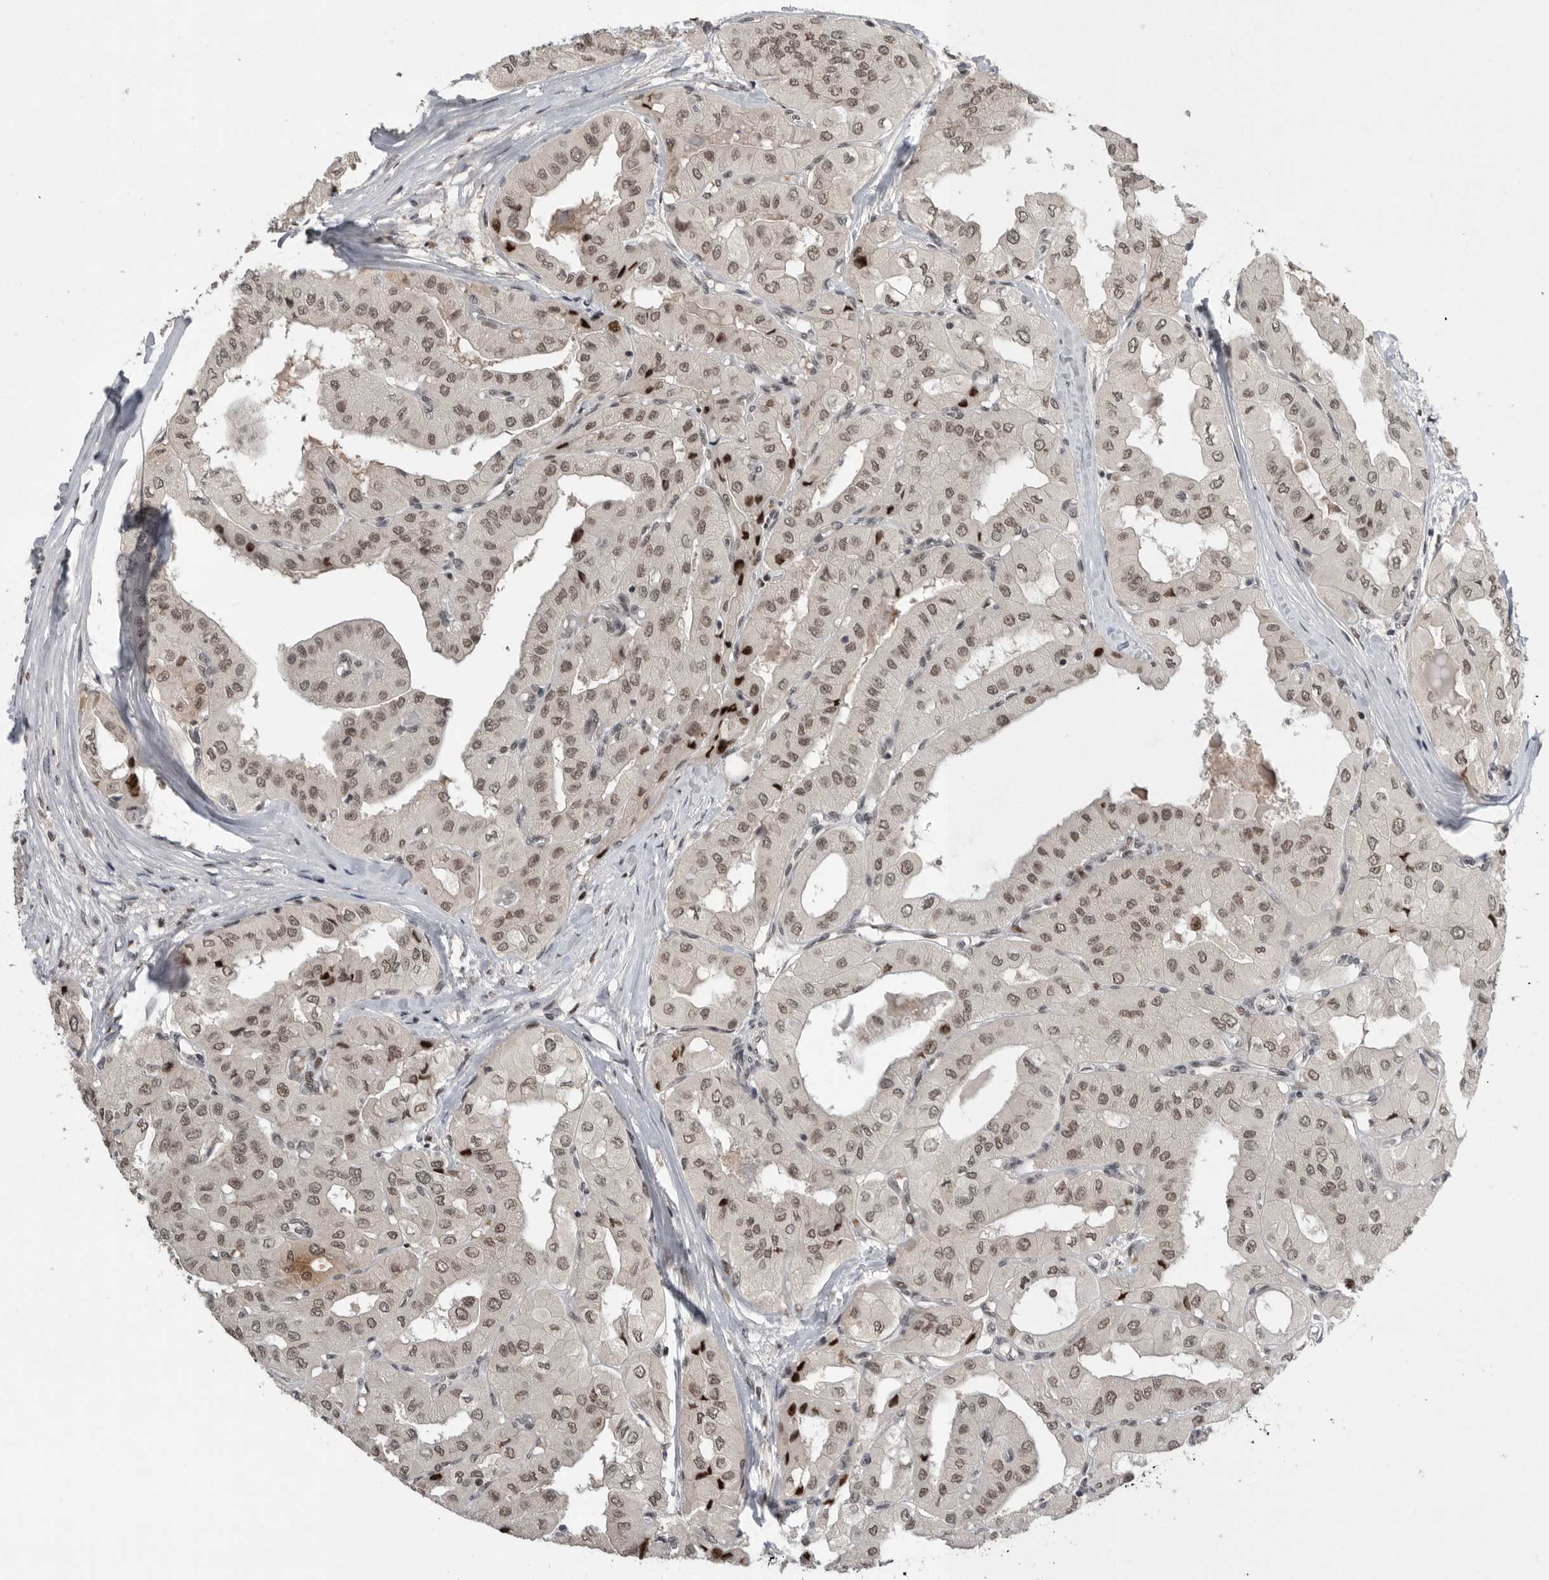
{"staining": {"intensity": "weak", "quantity": ">75%", "location": "nuclear"}, "tissue": "thyroid cancer", "cell_type": "Tumor cells", "image_type": "cancer", "snomed": [{"axis": "morphology", "description": "Papillary adenocarcinoma, NOS"}, {"axis": "topography", "description": "Thyroid gland"}], "caption": "Brown immunohistochemical staining in thyroid cancer displays weak nuclear expression in about >75% of tumor cells.", "gene": "POU5F1", "patient": {"sex": "female", "age": 59}}